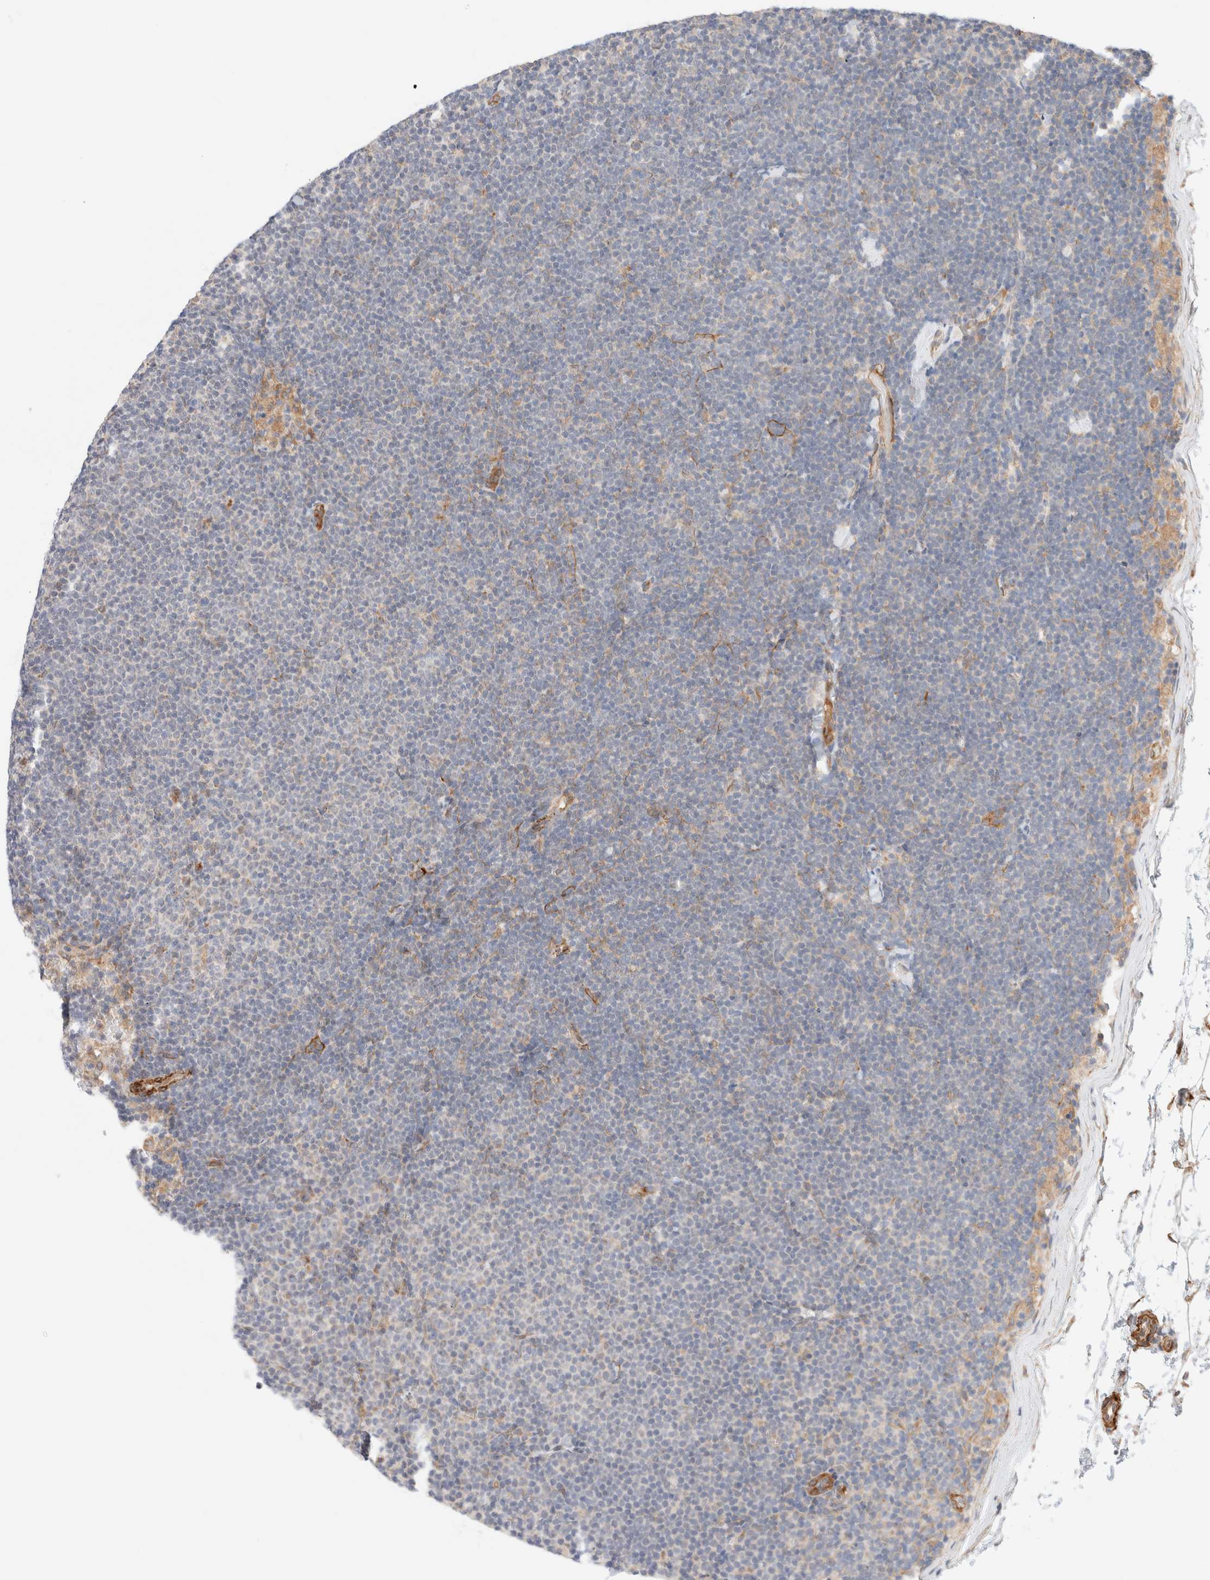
{"staining": {"intensity": "negative", "quantity": "none", "location": "none"}, "tissue": "lymphoma", "cell_type": "Tumor cells", "image_type": "cancer", "snomed": [{"axis": "morphology", "description": "Malignant lymphoma, non-Hodgkin's type, Low grade"}, {"axis": "topography", "description": "Lymph node"}], "caption": "The IHC micrograph has no significant expression in tumor cells of lymphoma tissue.", "gene": "RRP15", "patient": {"sex": "female", "age": 53}}